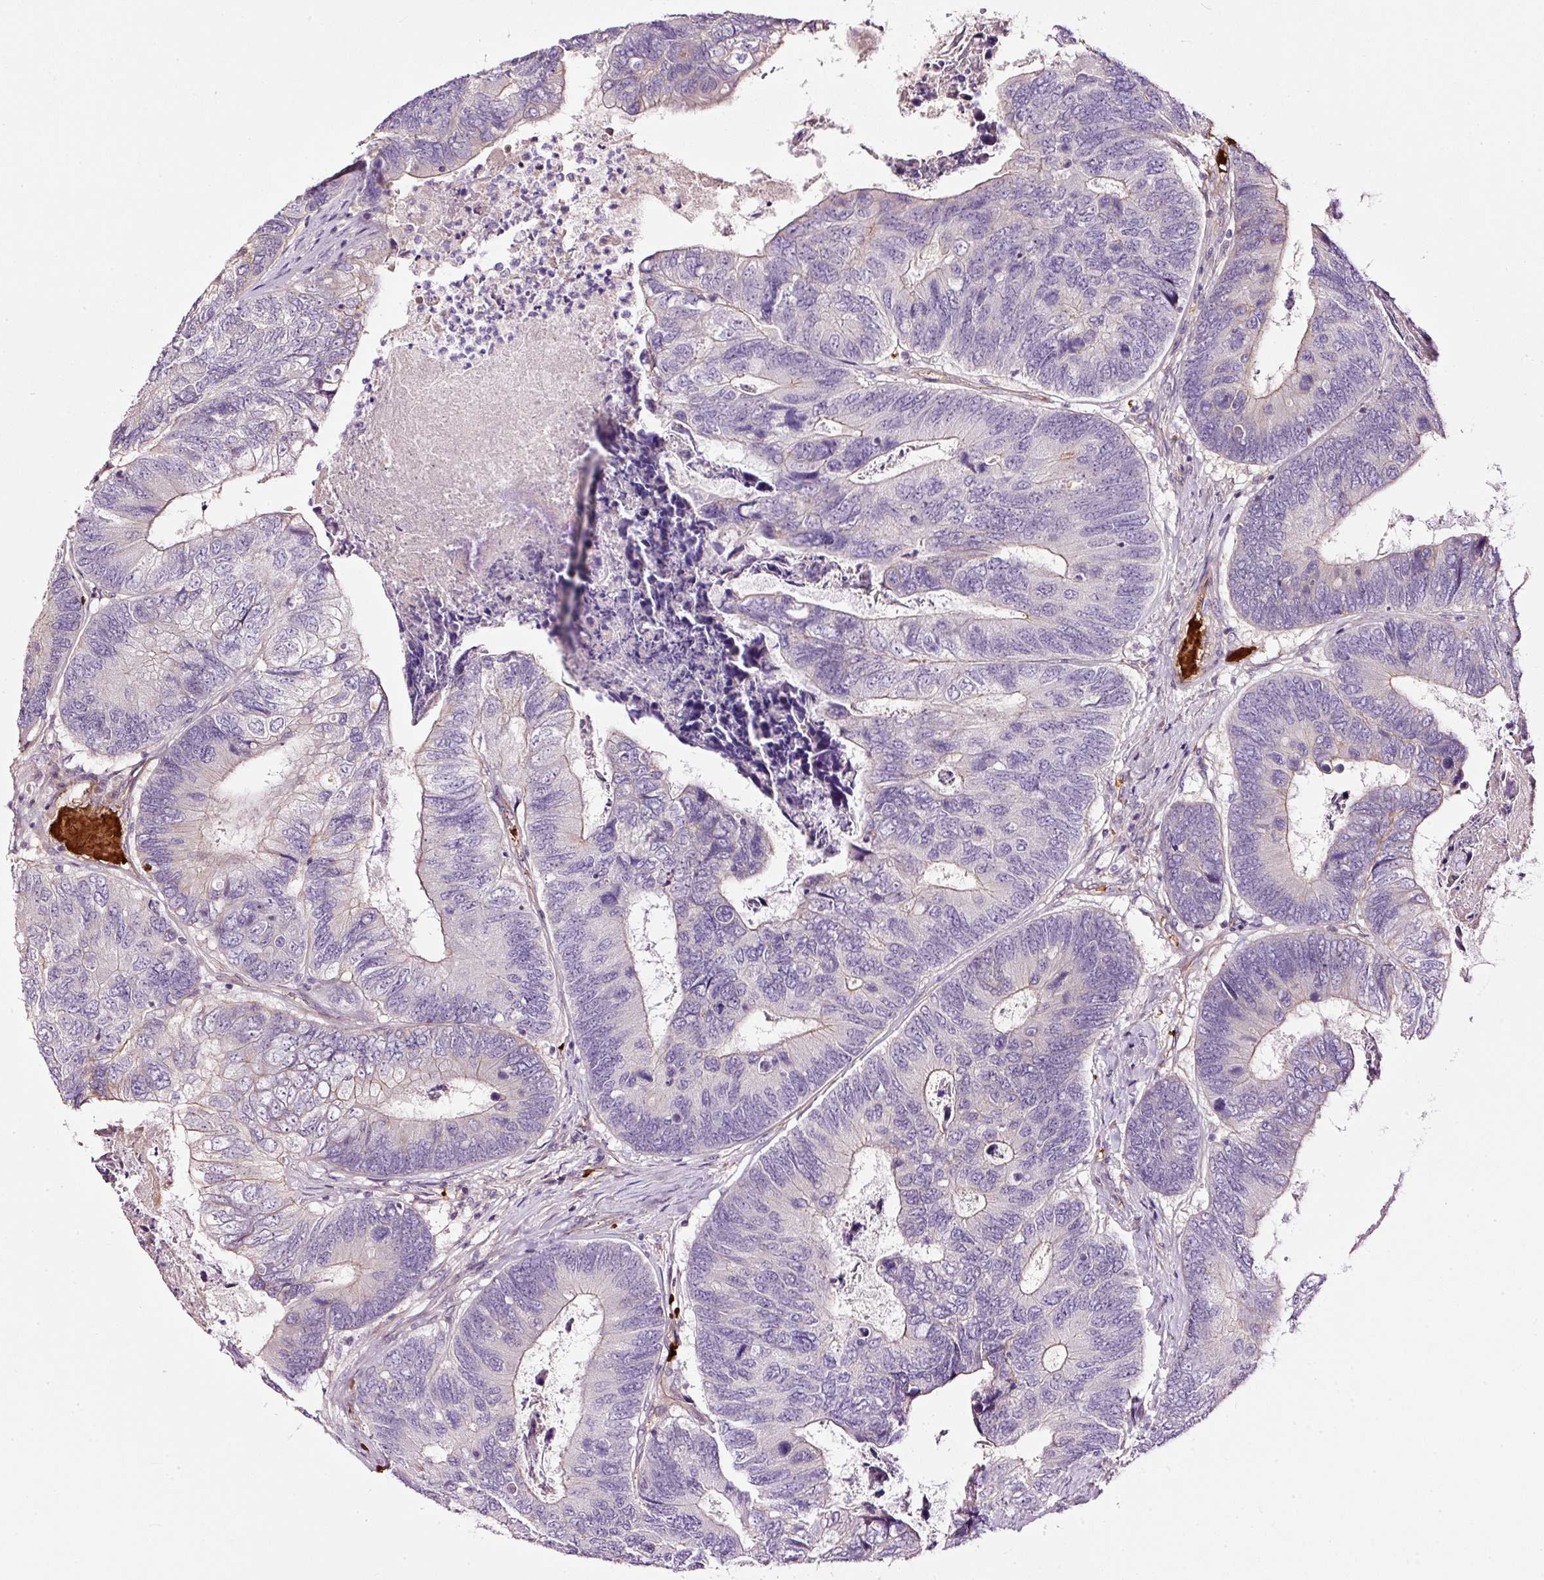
{"staining": {"intensity": "negative", "quantity": "none", "location": "none"}, "tissue": "colorectal cancer", "cell_type": "Tumor cells", "image_type": "cancer", "snomed": [{"axis": "morphology", "description": "Adenocarcinoma, NOS"}, {"axis": "topography", "description": "Colon"}], "caption": "Adenocarcinoma (colorectal) was stained to show a protein in brown. There is no significant staining in tumor cells. (Stains: DAB (3,3'-diaminobenzidine) immunohistochemistry (IHC) with hematoxylin counter stain, Microscopy: brightfield microscopy at high magnification).", "gene": "USHBP1", "patient": {"sex": "female", "age": 67}}